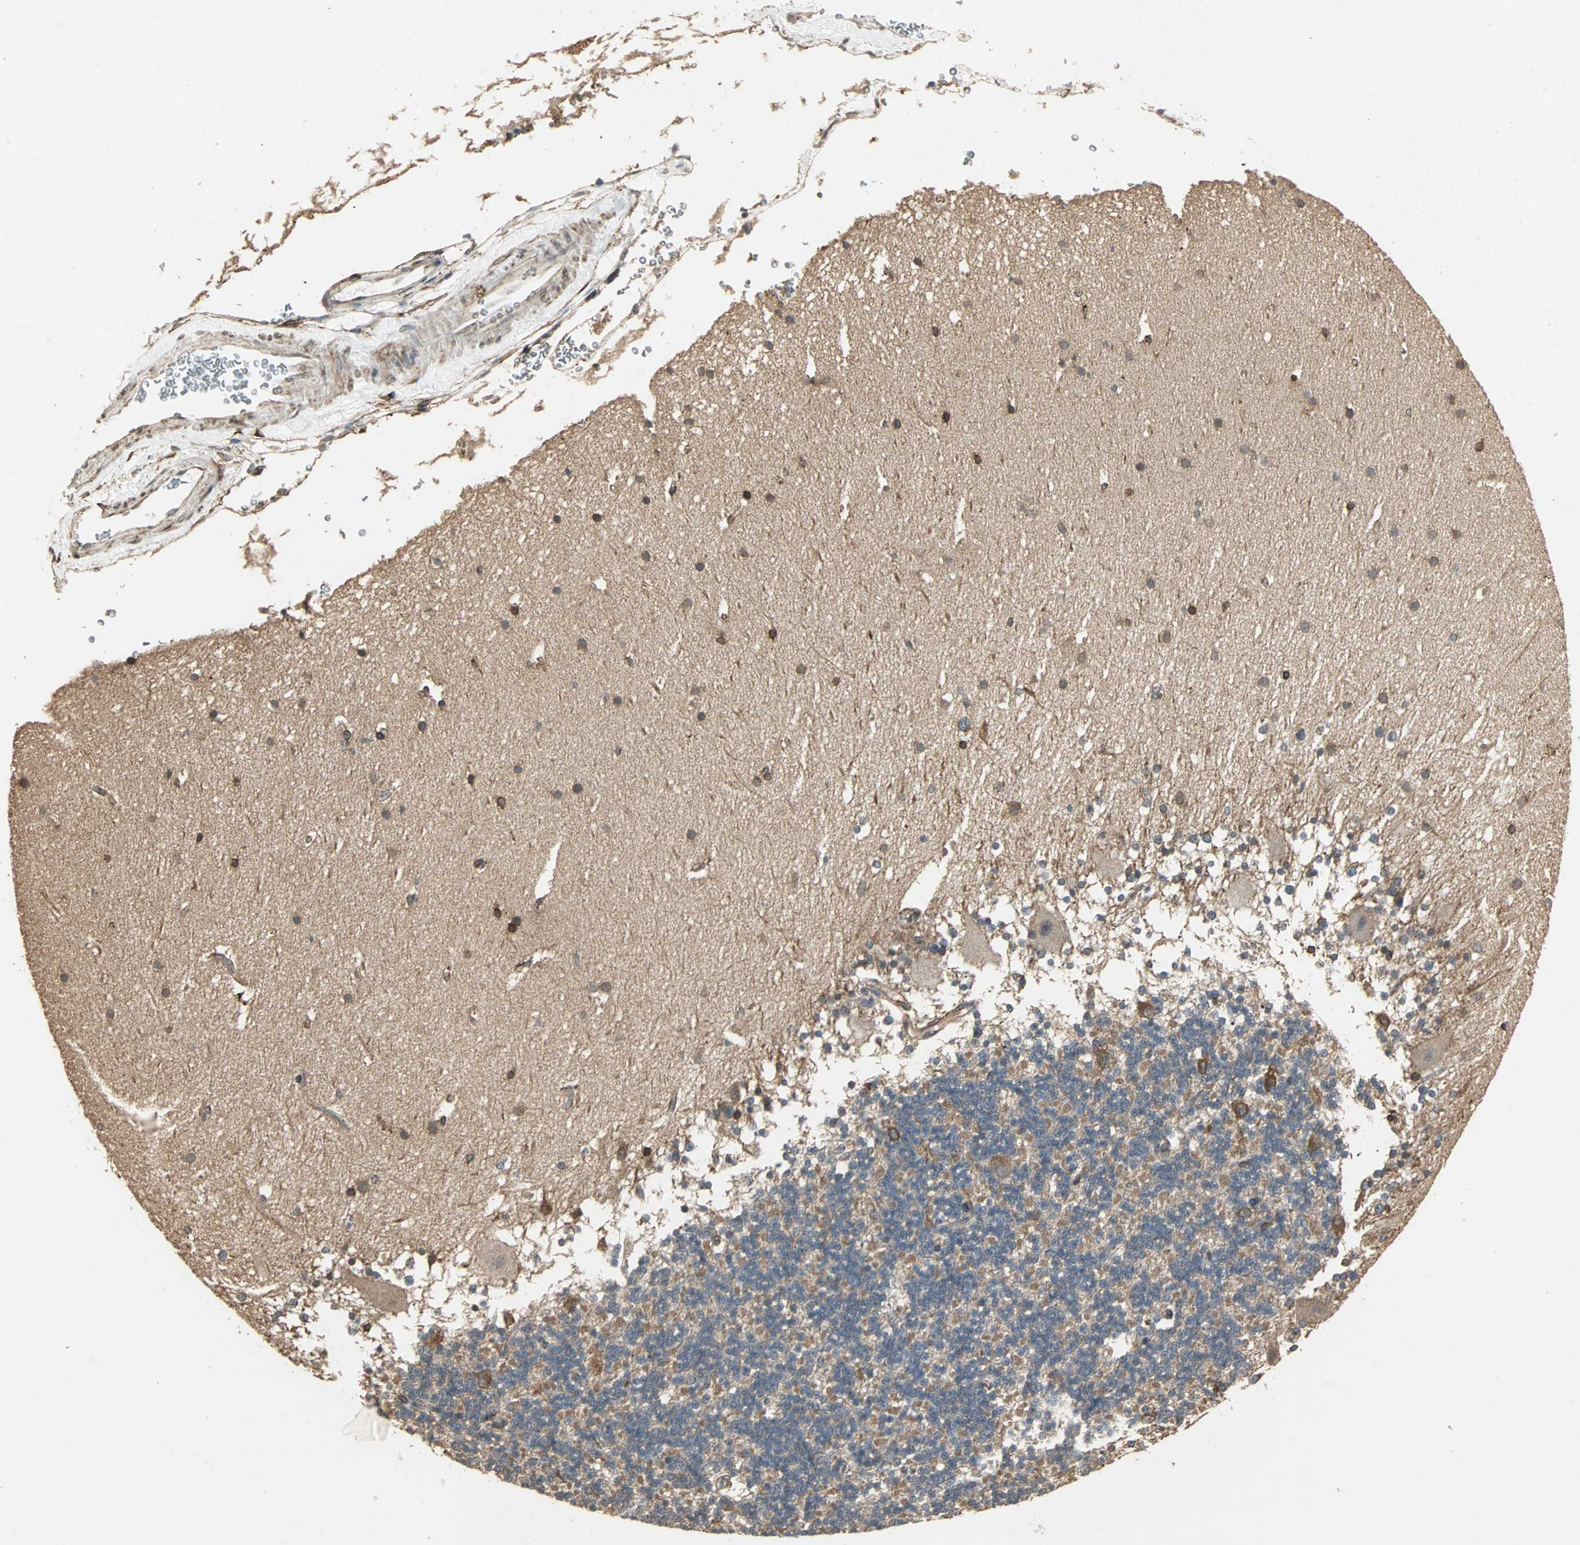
{"staining": {"intensity": "moderate", "quantity": "<25%", "location": "cytoplasmic/membranous"}, "tissue": "cerebellum", "cell_type": "Cells in granular layer", "image_type": "normal", "snomed": [{"axis": "morphology", "description": "Normal tissue, NOS"}, {"axis": "topography", "description": "Cerebellum"}], "caption": "The histopathology image shows a brown stain indicating the presence of a protein in the cytoplasmic/membranous of cells in granular layer in cerebellum. The protein is stained brown, and the nuclei are stained in blue (DAB IHC with brightfield microscopy, high magnification).", "gene": "TRPV4", "patient": {"sex": "female", "age": 19}}